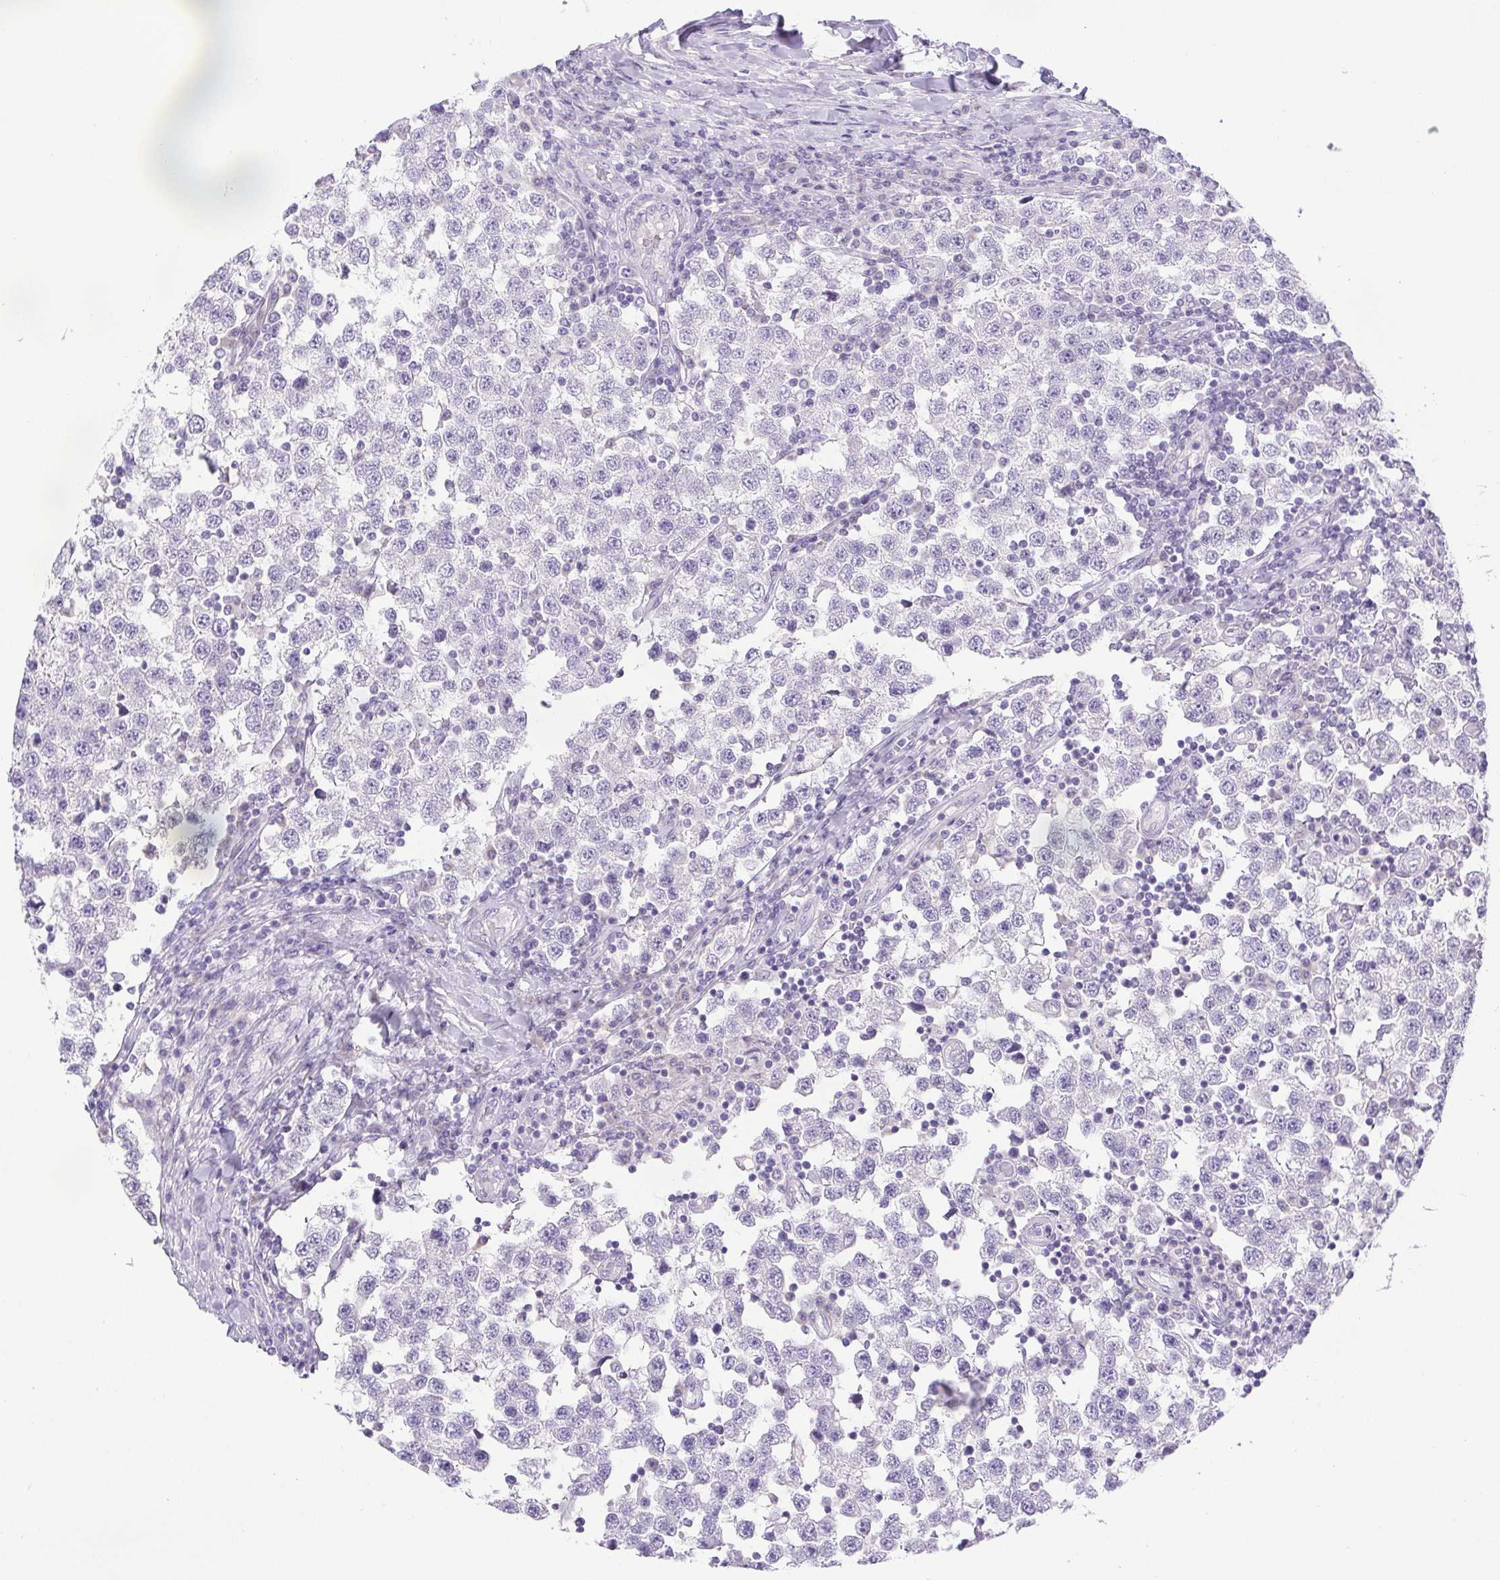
{"staining": {"intensity": "negative", "quantity": "none", "location": "none"}, "tissue": "testis cancer", "cell_type": "Tumor cells", "image_type": "cancer", "snomed": [{"axis": "morphology", "description": "Seminoma, NOS"}, {"axis": "topography", "description": "Testis"}], "caption": "Tumor cells are negative for protein expression in human testis cancer (seminoma).", "gene": "PAPPA2", "patient": {"sex": "male", "age": 34}}